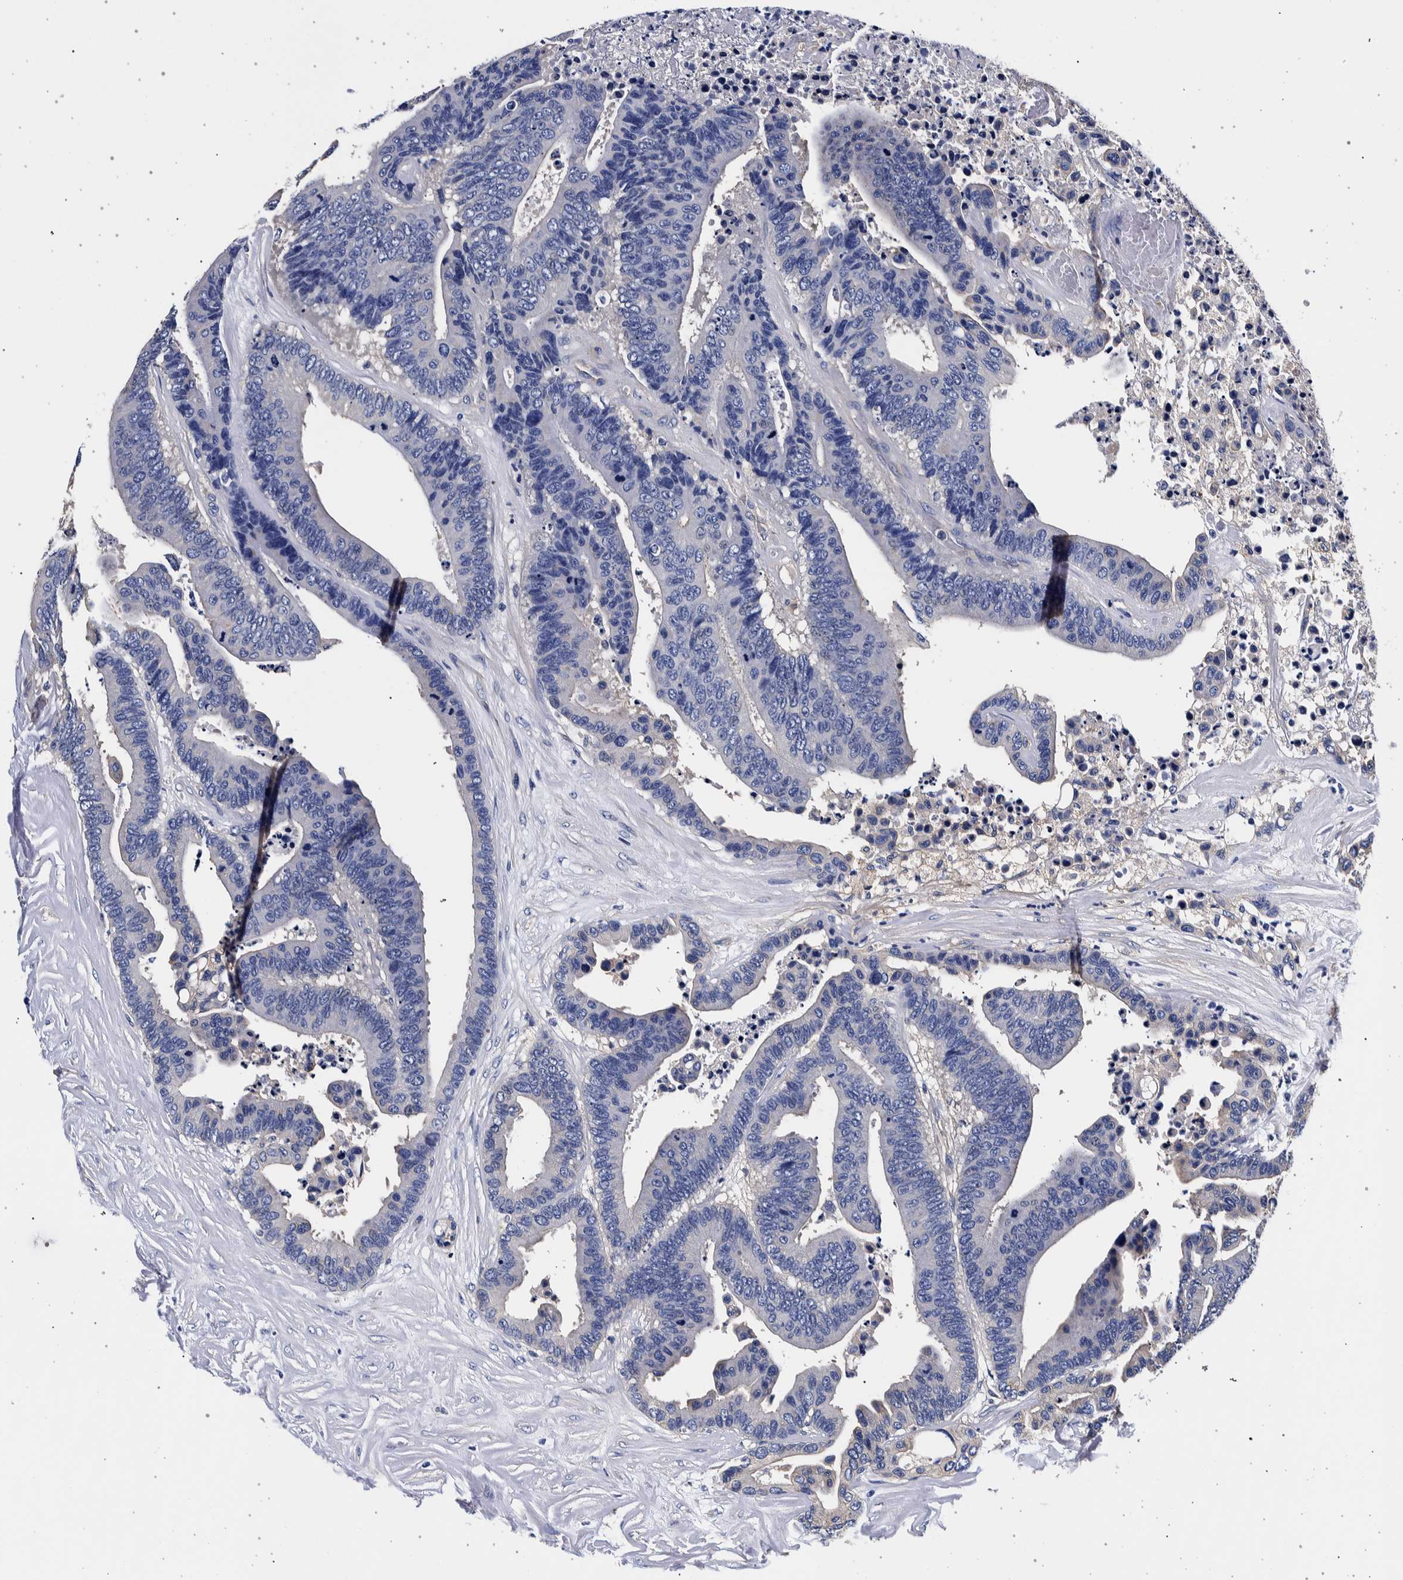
{"staining": {"intensity": "negative", "quantity": "none", "location": "none"}, "tissue": "colorectal cancer", "cell_type": "Tumor cells", "image_type": "cancer", "snomed": [{"axis": "morphology", "description": "Normal tissue, NOS"}, {"axis": "morphology", "description": "Adenocarcinoma, NOS"}, {"axis": "topography", "description": "Colon"}], "caption": "Colorectal cancer (adenocarcinoma) was stained to show a protein in brown. There is no significant staining in tumor cells. (Stains: DAB (3,3'-diaminobenzidine) immunohistochemistry (IHC) with hematoxylin counter stain, Microscopy: brightfield microscopy at high magnification).", "gene": "NIBAN2", "patient": {"sex": "male", "age": 82}}